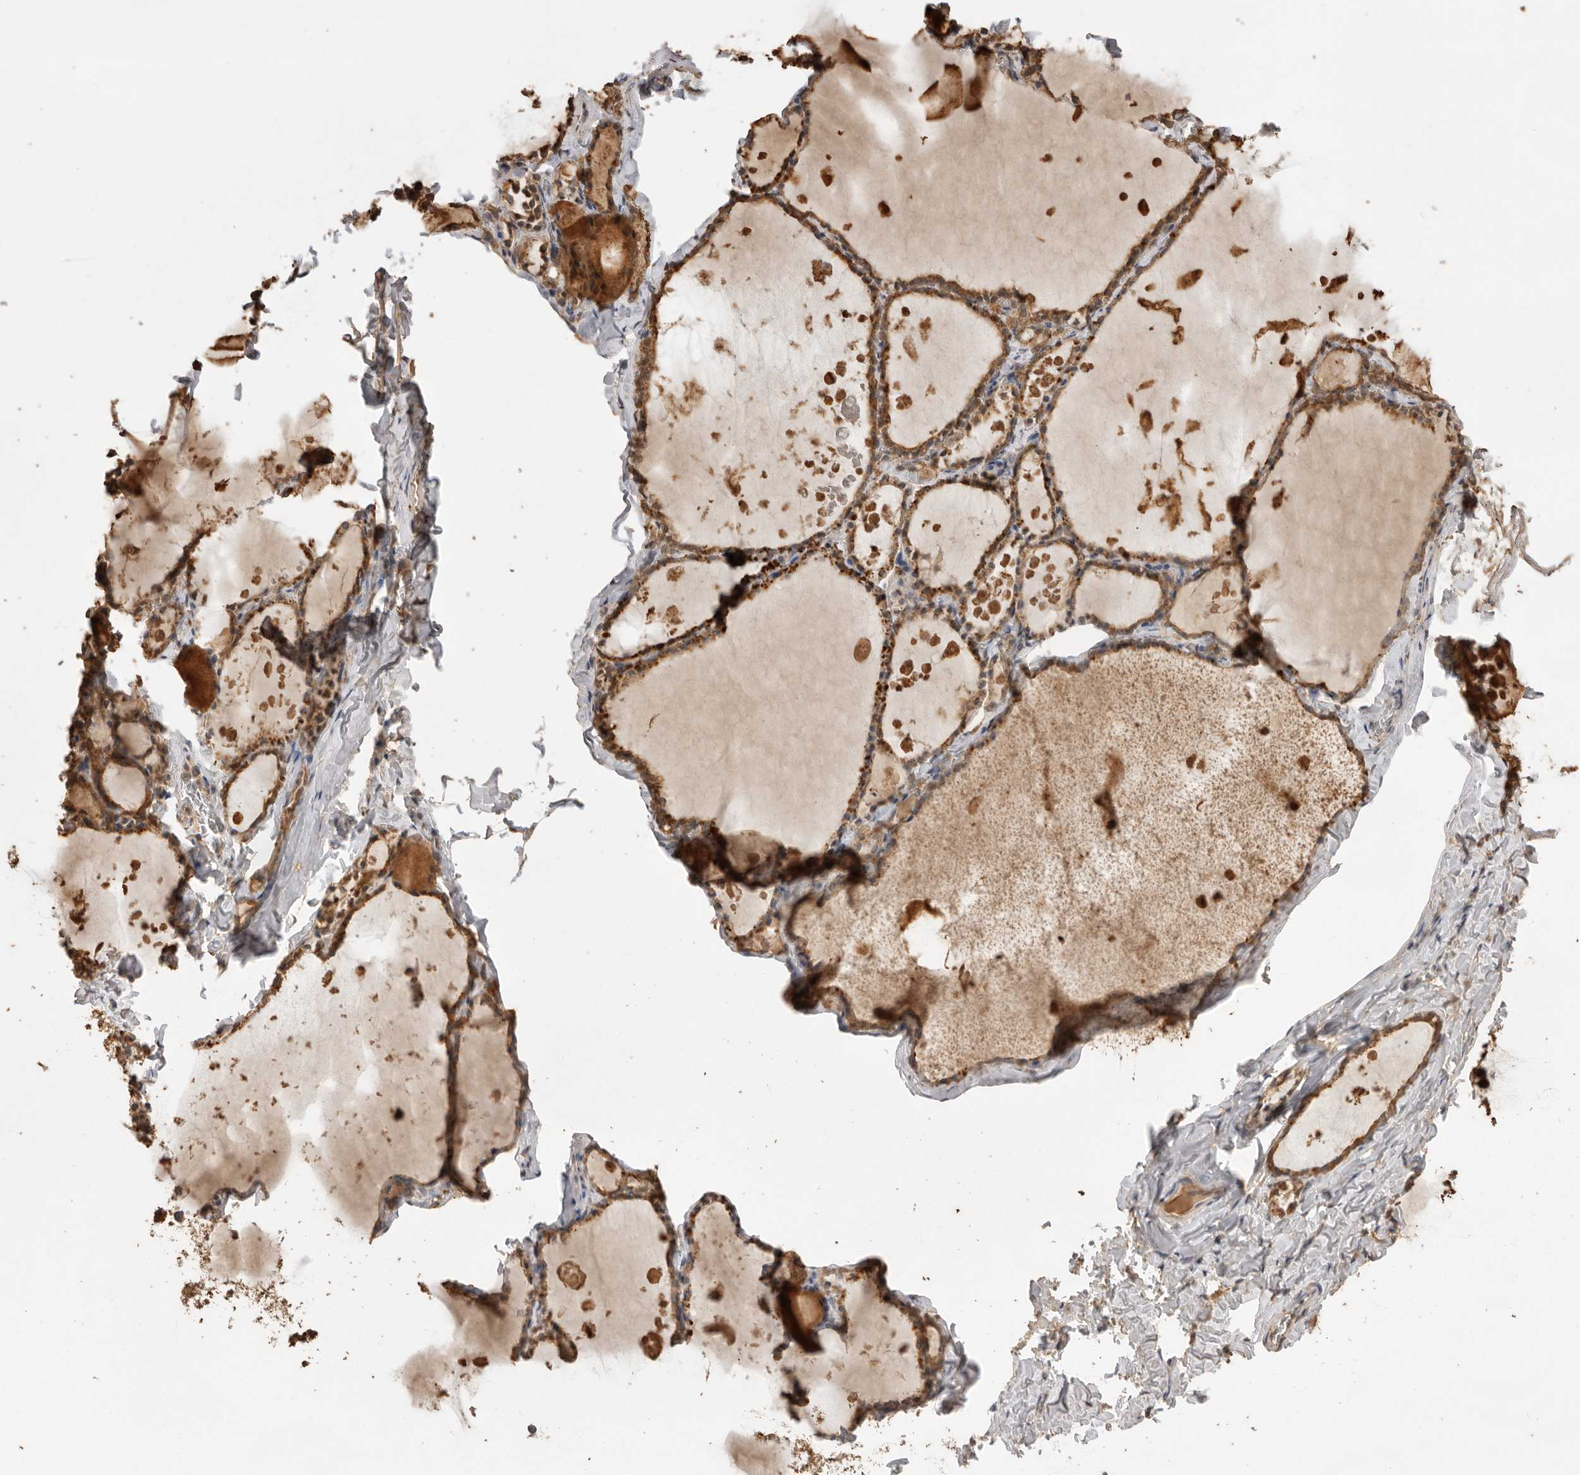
{"staining": {"intensity": "moderate", "quantity": ">75%", "location": "cytoplasmic/membranous"}, "tissue": "thyroid gland", "cell_type": "Glandular cells", "image_type": "normal", "snomed": [{"axis": "morphology", "description": "Normal tissue, NOS"}, {"axis": "topography", "description": "Thyroid gland"}], "caption": "Glandular cells show moderate cytoplasmic/membranous positivity in approximately >75% of cells in normal thyroid gland.", "gene": "JAG2", "patient": {"sex": "male", "age": 56}}